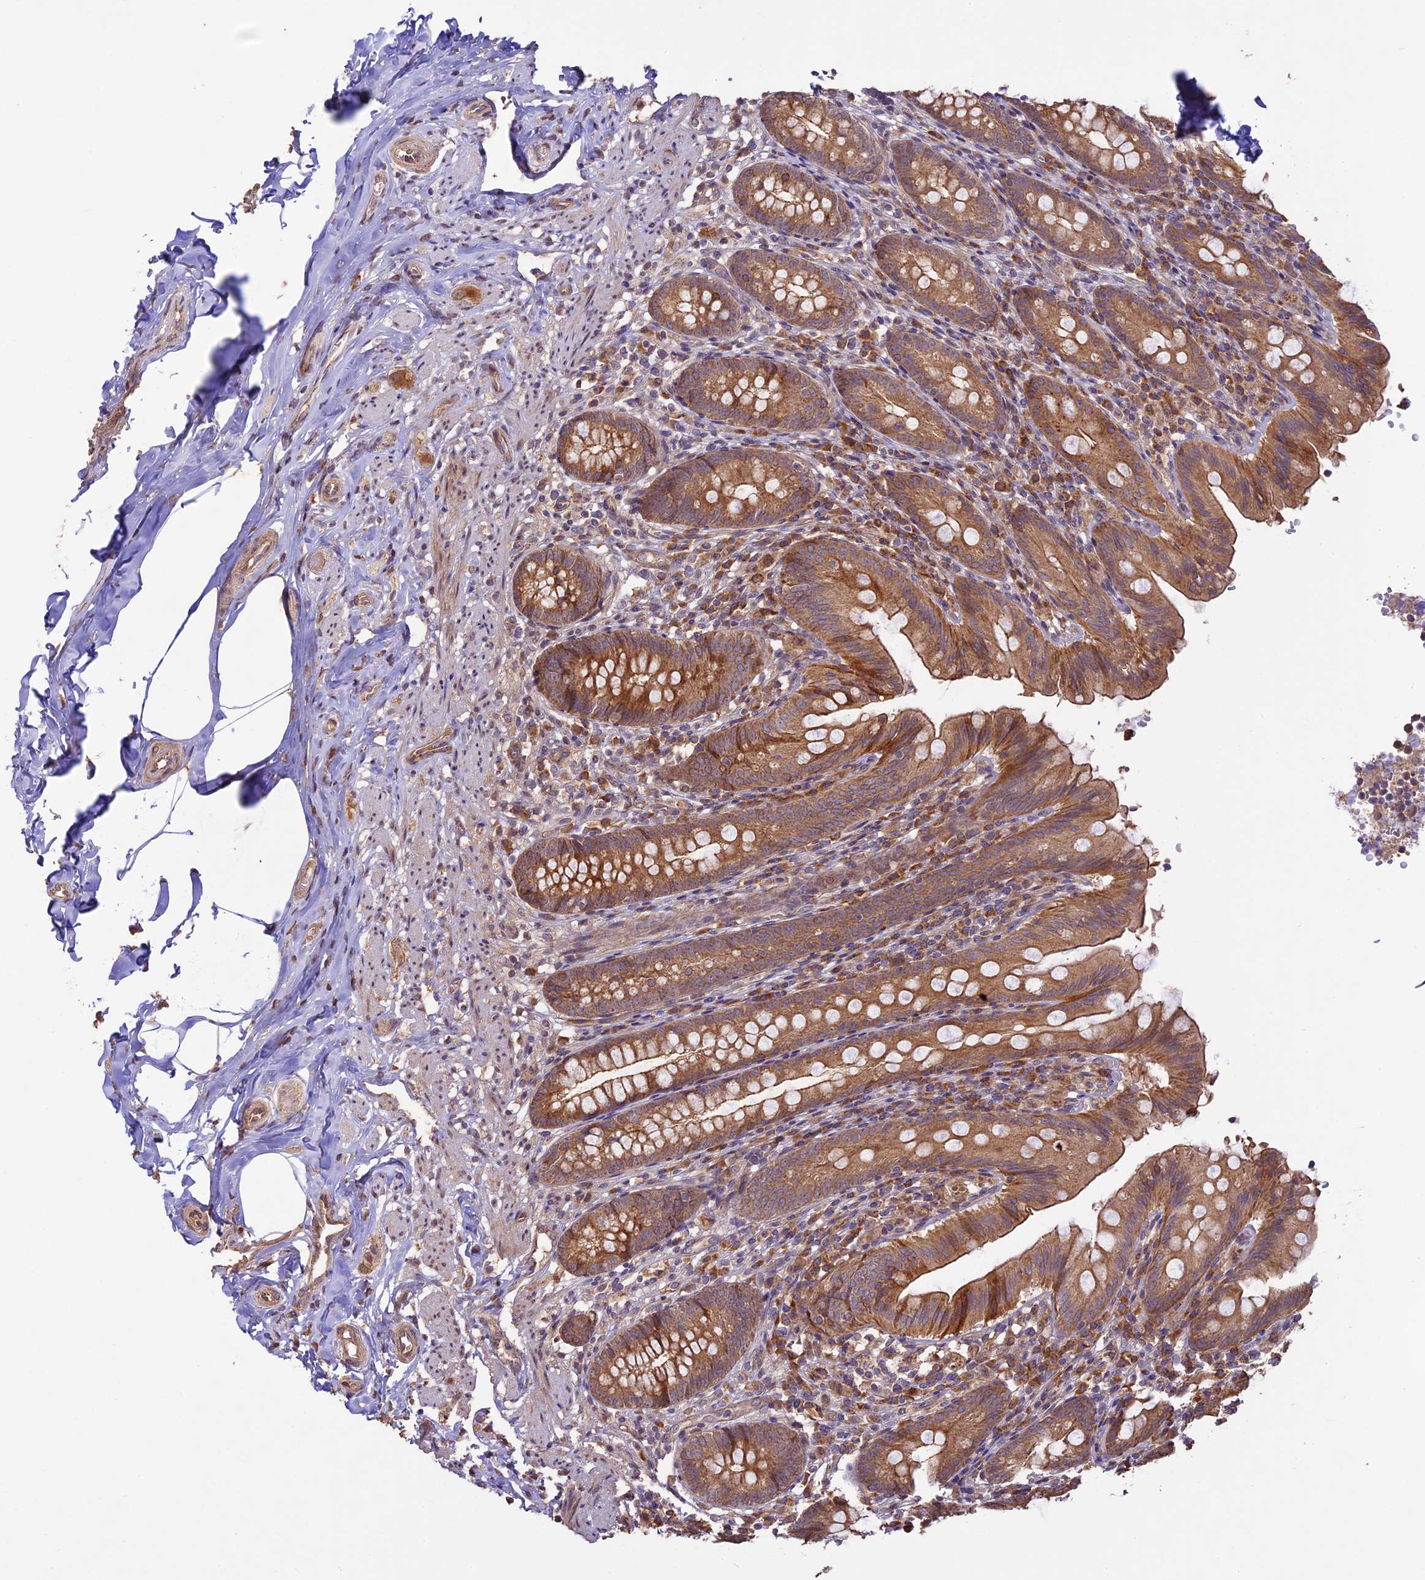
{"staining": {"intensity": "strong", "quantity": ">75%", "location": "cytoplasmic/membranous"}, "tissue": "appendix", "cell_type": "Glandular cells", "image_type": "normal", "snomed": [{"axis": "morphology", "description": "Normal tissue, NOS"}, {"axis": "topography", "description": "Appendix"}], "caption": "This is a micrograph of IHC staining of benign appendix, which shows strong staining in the cytoplasmic/membranous of glandular cells.", "gene": "BCAS4", "patient": {"sex": "male", "age": 55}}